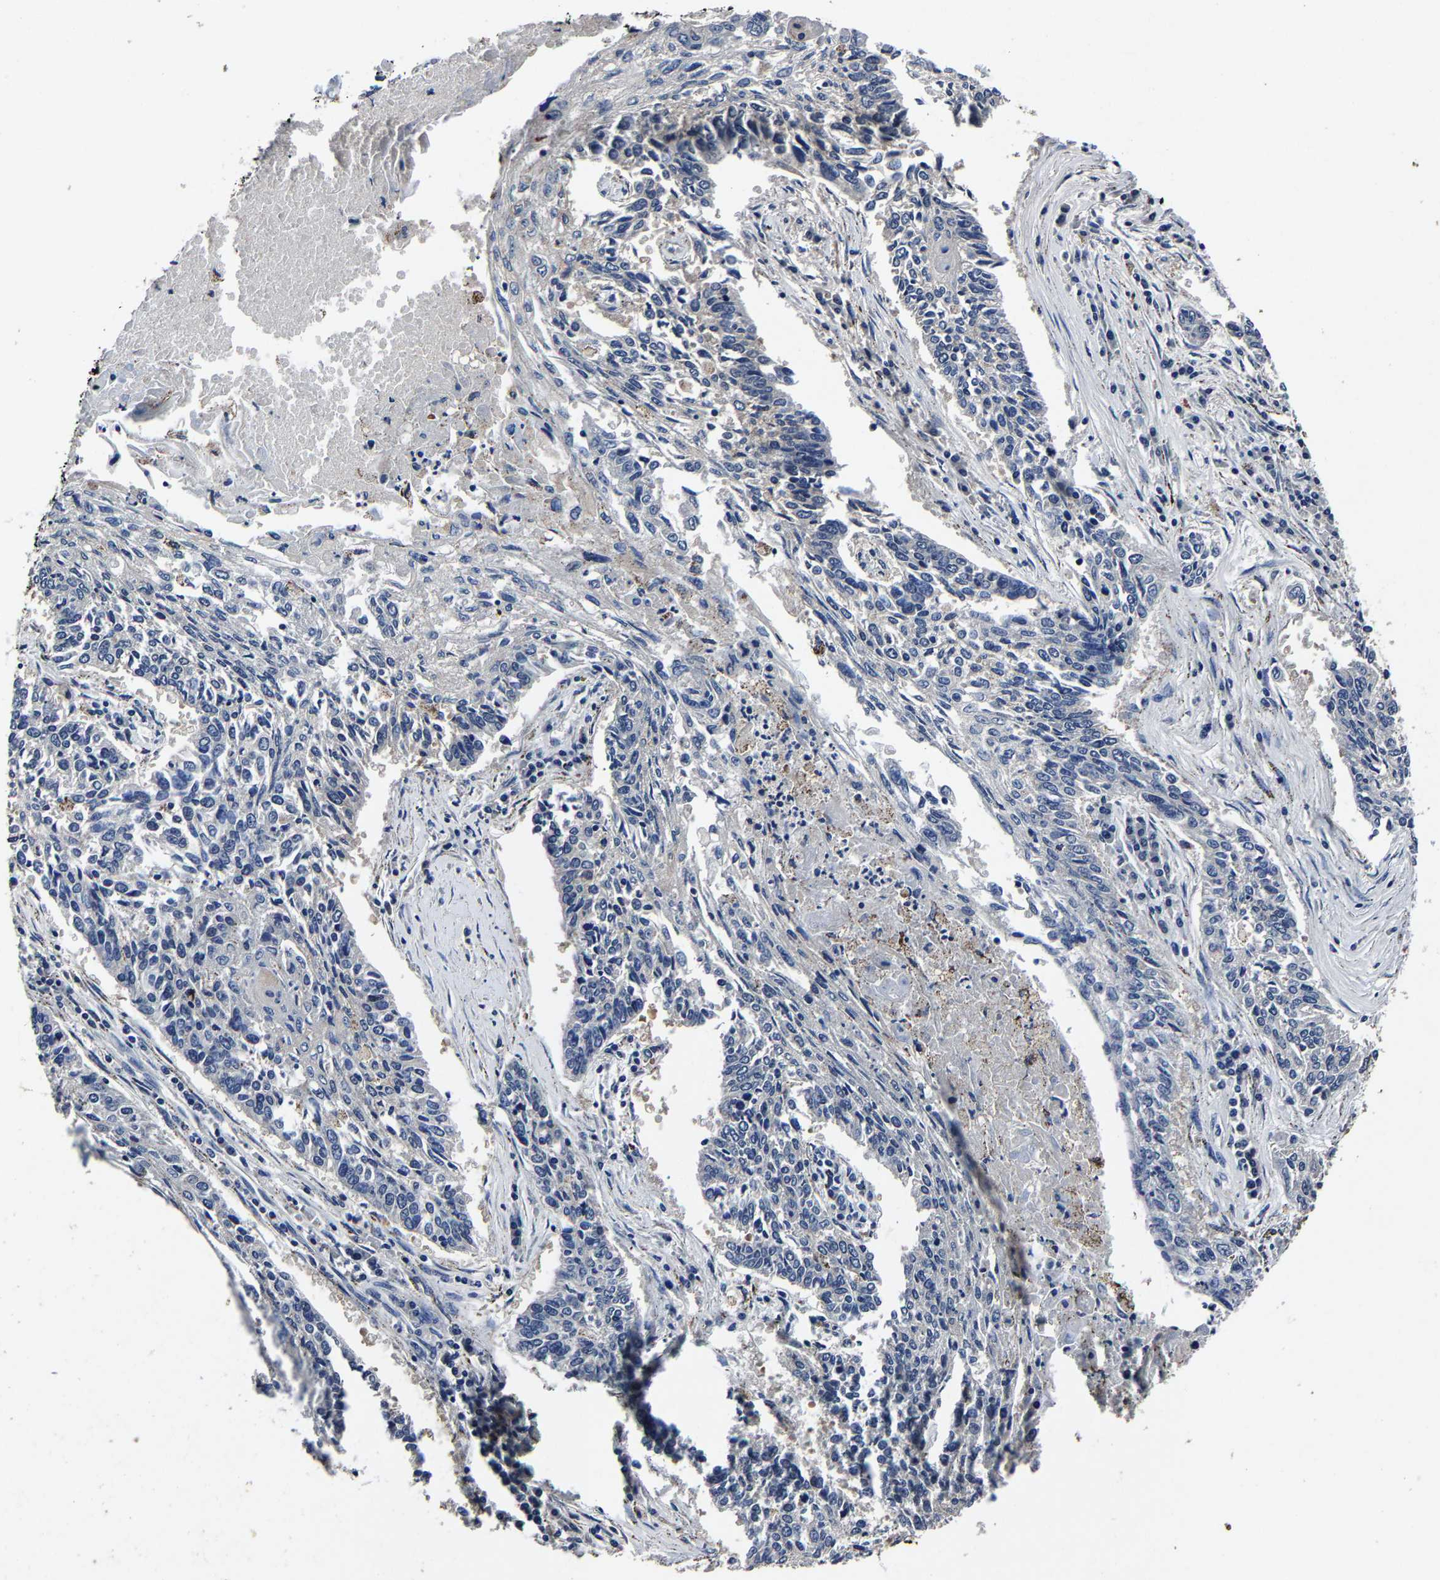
{"staining": {"intensity": "negative", "quantity": "none", "location": "none"}, "tissue": "lung cancer", "cell_type": "Tumor cells", "image_type": "cancer", "snomed": [{"axis": "morphology", "description": "Normal tissue, NOS"}, {"axis": "morphology", "description": "Squamous cell carcinoma, NOS"}, {"axis": "topography", "description": "Cartilage tissue"}, {"axis": "topography", "description": "Bronchus"}, {"axis": "topography", "description": "Lung"}], "caption": "Lung cancer (squamous cell carcinoma) was stained to show a protein in brown. There is no significant expression in tumor cells.", "gene": "PSPH", "patient": {"sex": "female", "age": 49}}